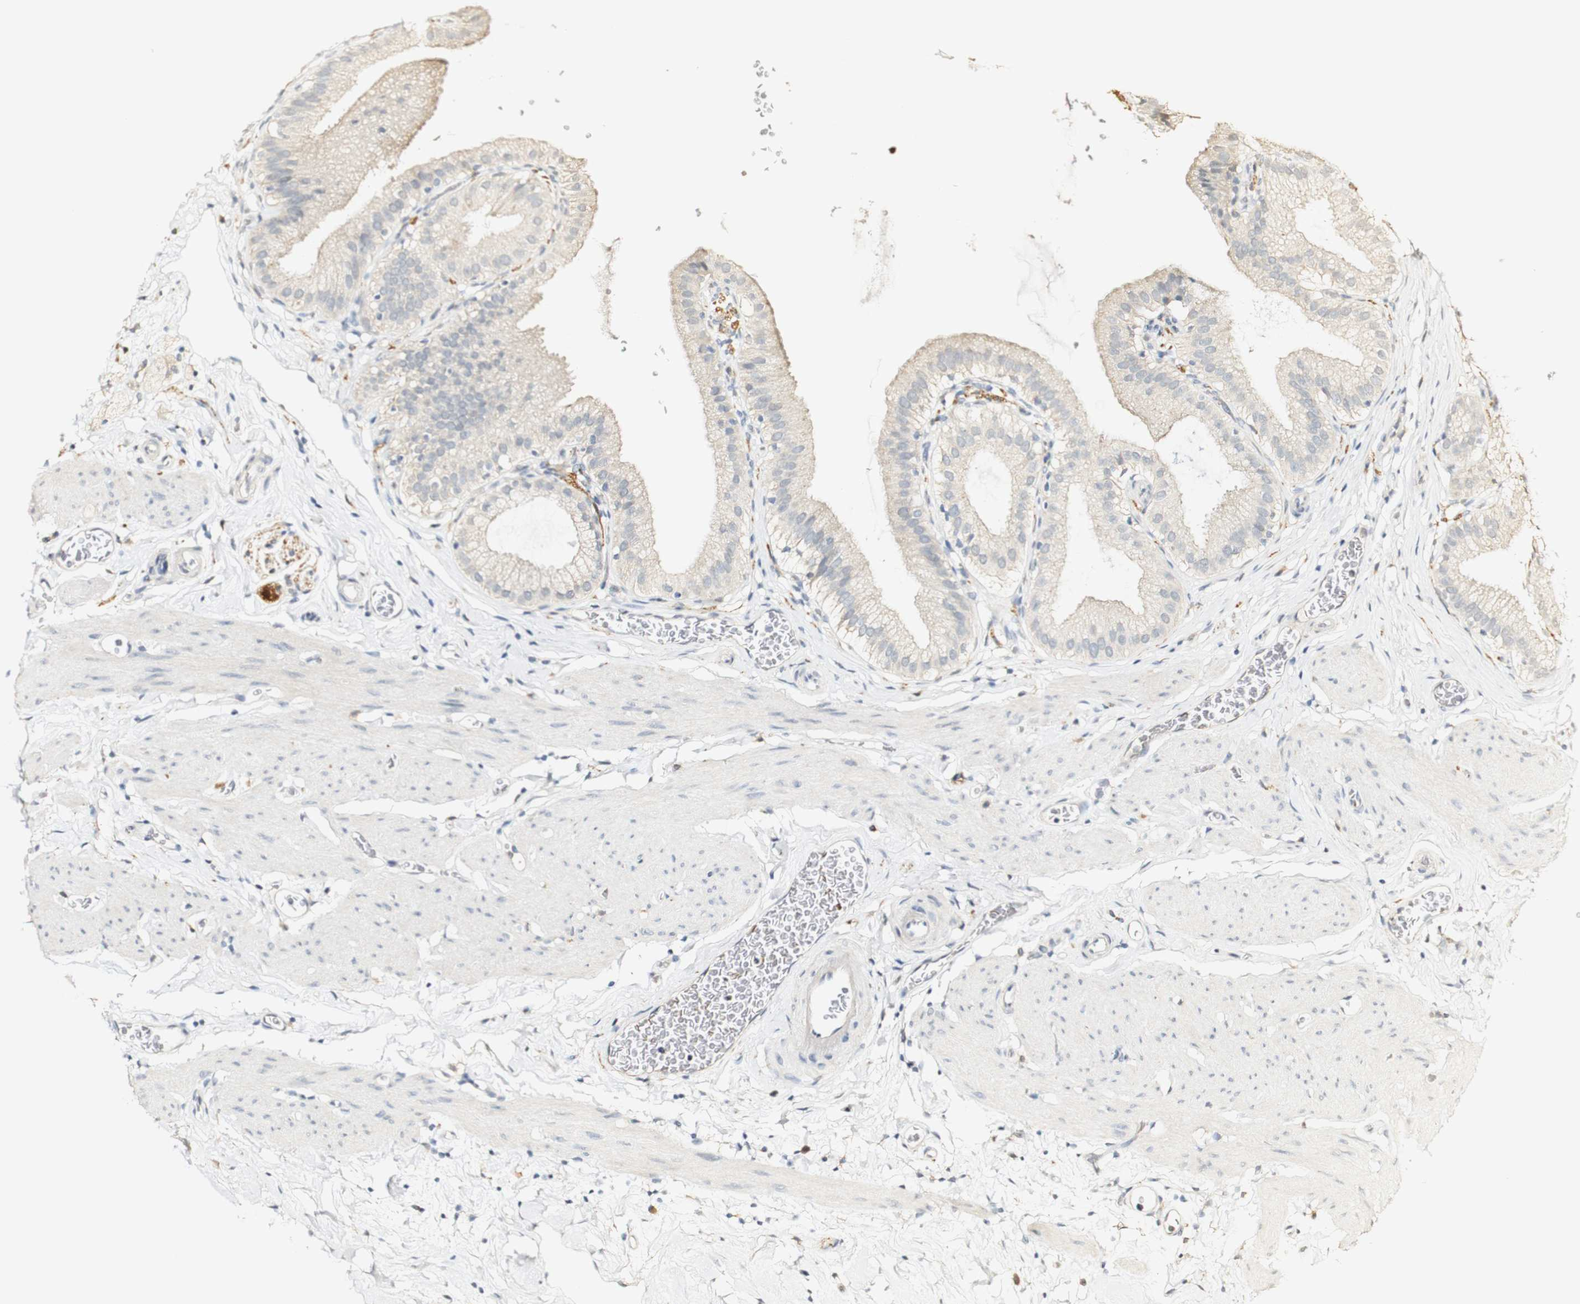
{"staining": {"intensity": "weak", "quantity": "<25%", "location": "cytoplasmic/membranous"}, "tissue": "gallbladder", "cell_type": "Glandular cells", "image_type": "normal", "snomed": [{"axis": "morphology", "description": "Normal tissue, NOS"}, {"axis": "topography", "description": "Gallbladder"}], "caption": "High magnification brightfield microscopy of unremarkable gallbladder stained with DAB (brown) and counterstained with hematoxylin (blue): glandular cells show no significant staining.", "gene": "SYT7", "patient": {"sex": "male", "age": 54}}